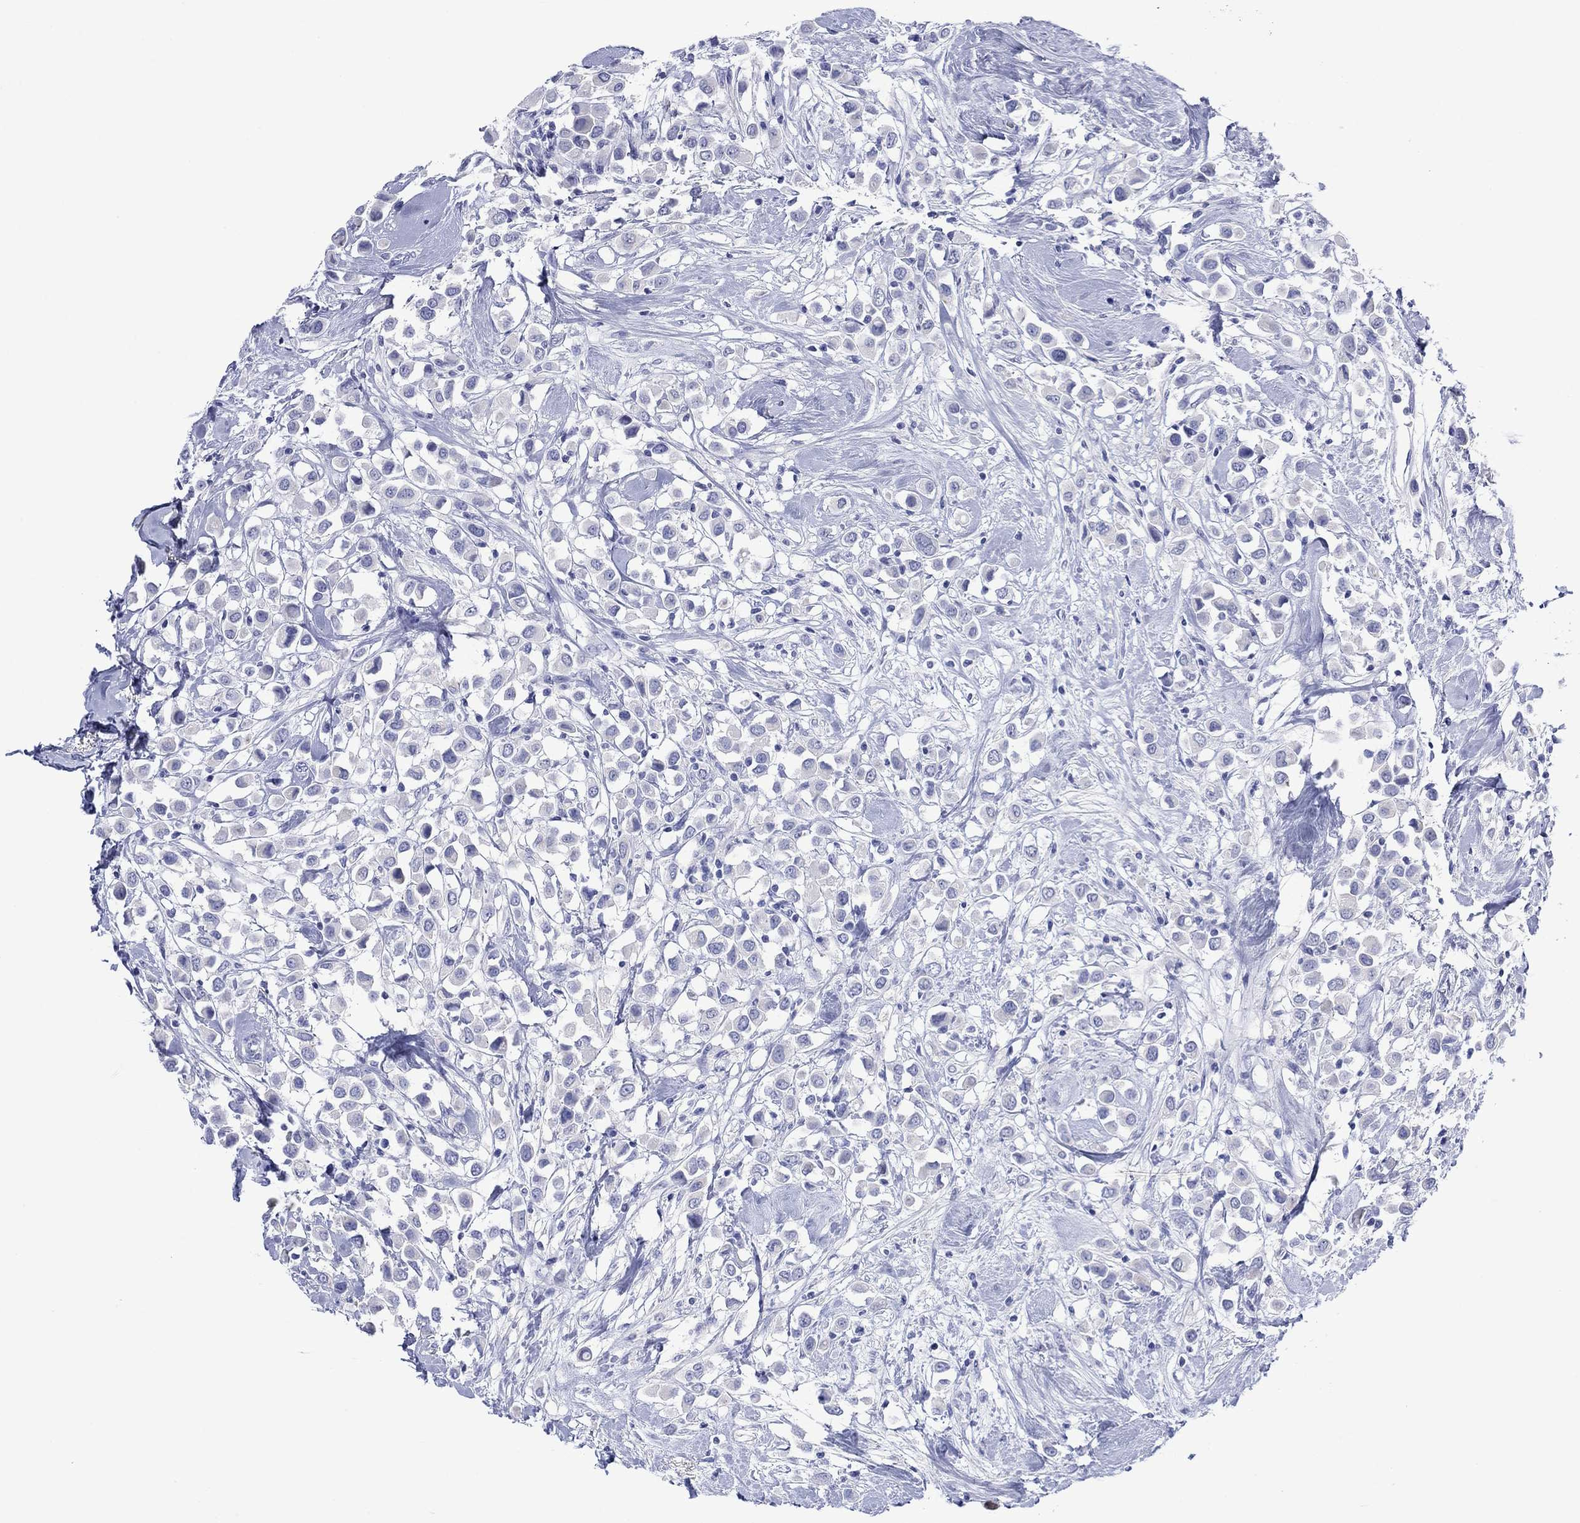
{"staining": {"intensity": "negative", "quantity": "none", "location": "none"}, "tissue": "breast cancer", "cell_type": "Tumor cells", "image_type": "cancer", "snomed": [{"axis": "morphology", "description": "Duct carcinoma"}, {"axis": "topography", "description": "Breast"}], "caption": "Protein analysis of breast cancer shows no significant expression in tumor cells. Brightfield microscopy of immunohistochemistry stained with DAB (brown) and hematoxylin (blue), captured at high magnification.", "gene": "MLANA", "patient": {"sex": "female", "age": 61}}